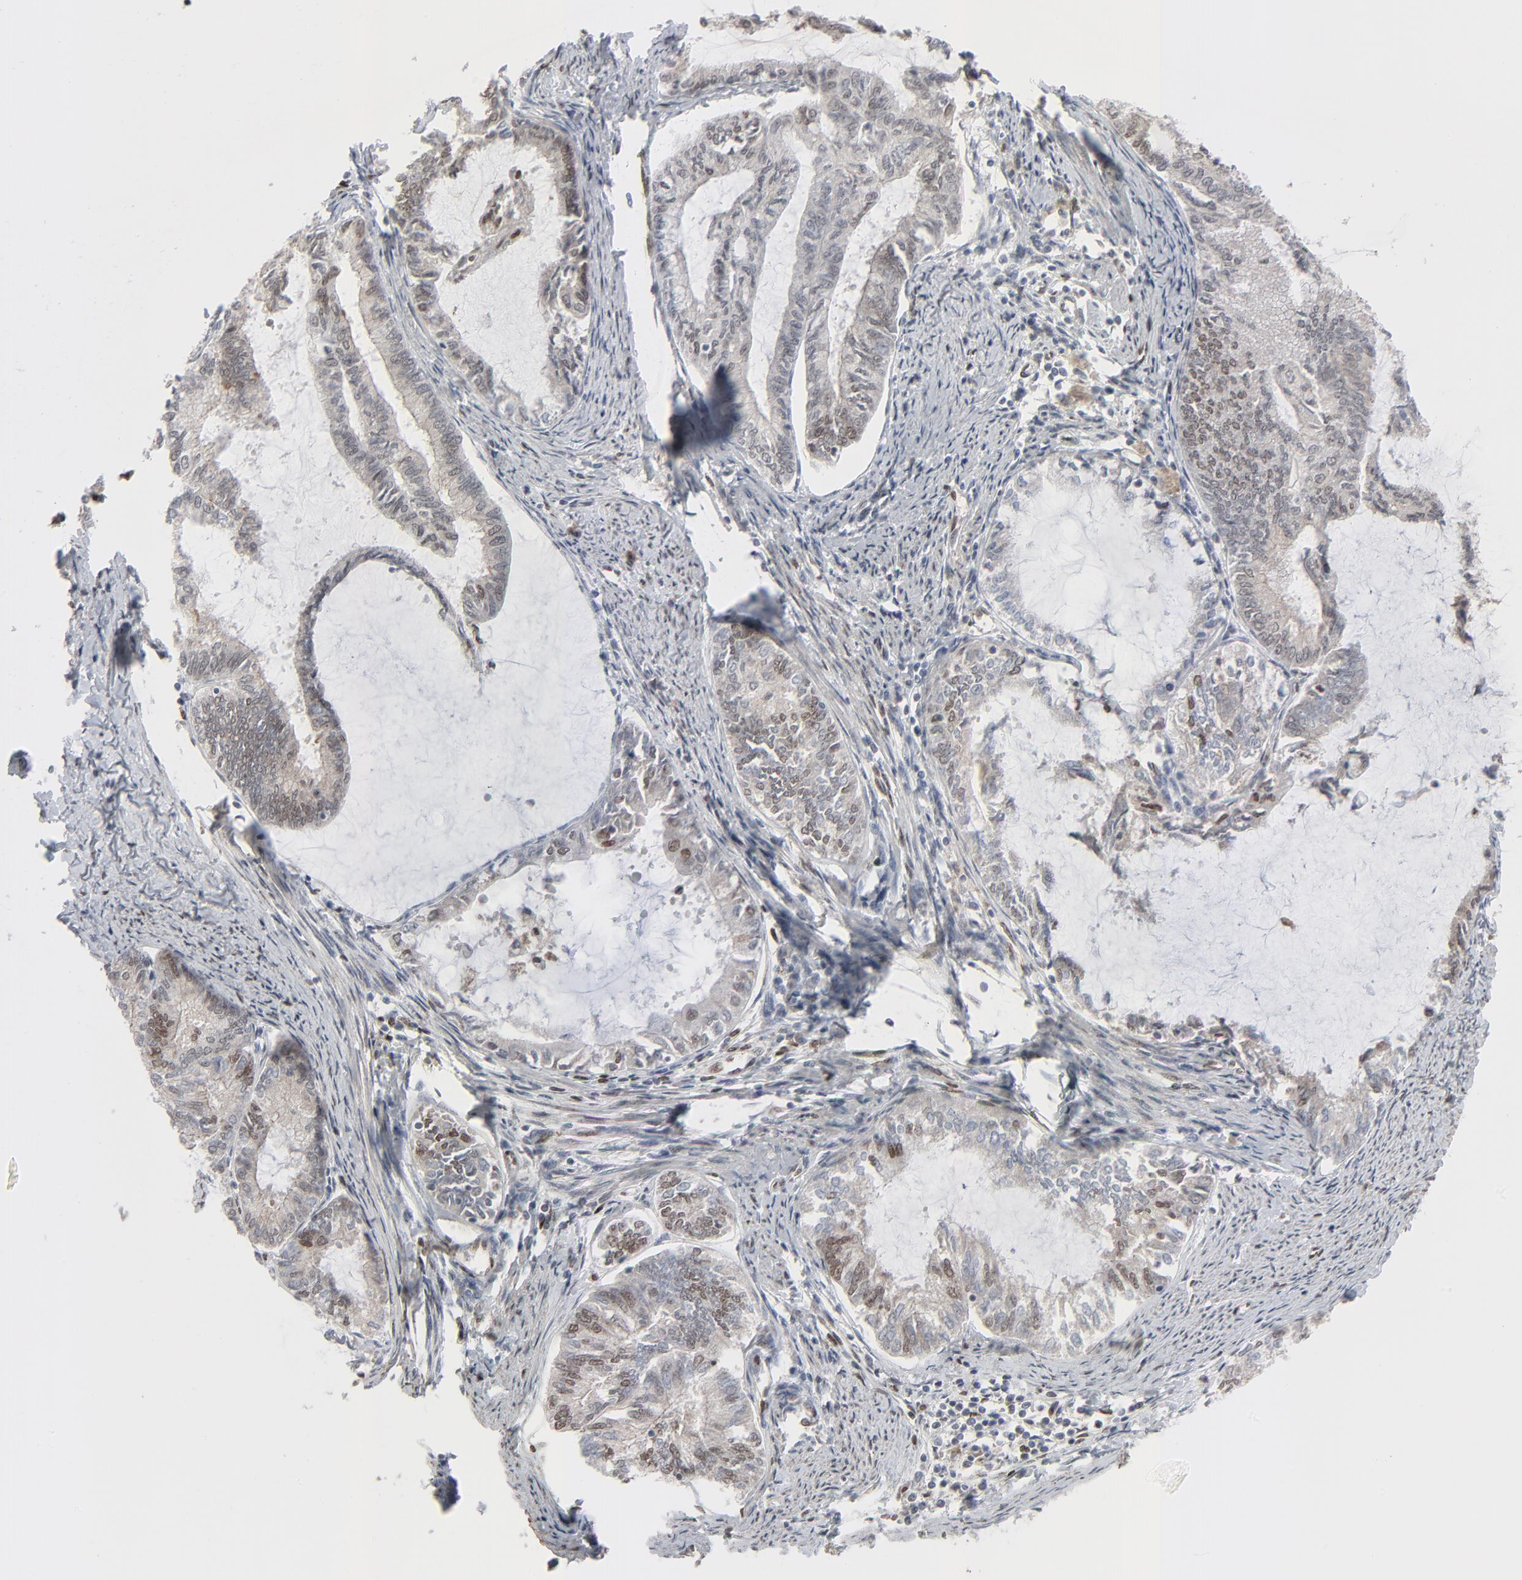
{"staining": {"intensity": "moderate", "quantity": "25%-75%", "location": "nuclear"}, "tissue": "endometrial cancer", "cell_type": "Tumor cells", "image_type": "cancer", "snomed": [{"axis": "morphology", "description": "Adenocarcinoma, NOS"}, {"axis": "topography", "description": "Endometrium"}], "caption": "Protein expression by immunohistochemistry (IHC) reveals moderate nuclear staining in about 25%-75% of tumor cells in endometrial cancer (adenocarcinoma). (Brightfield microscopy of DAB IHC at high magnification).", "gene": "CUX1", "patient": {"sex": "female", "age": 86}}